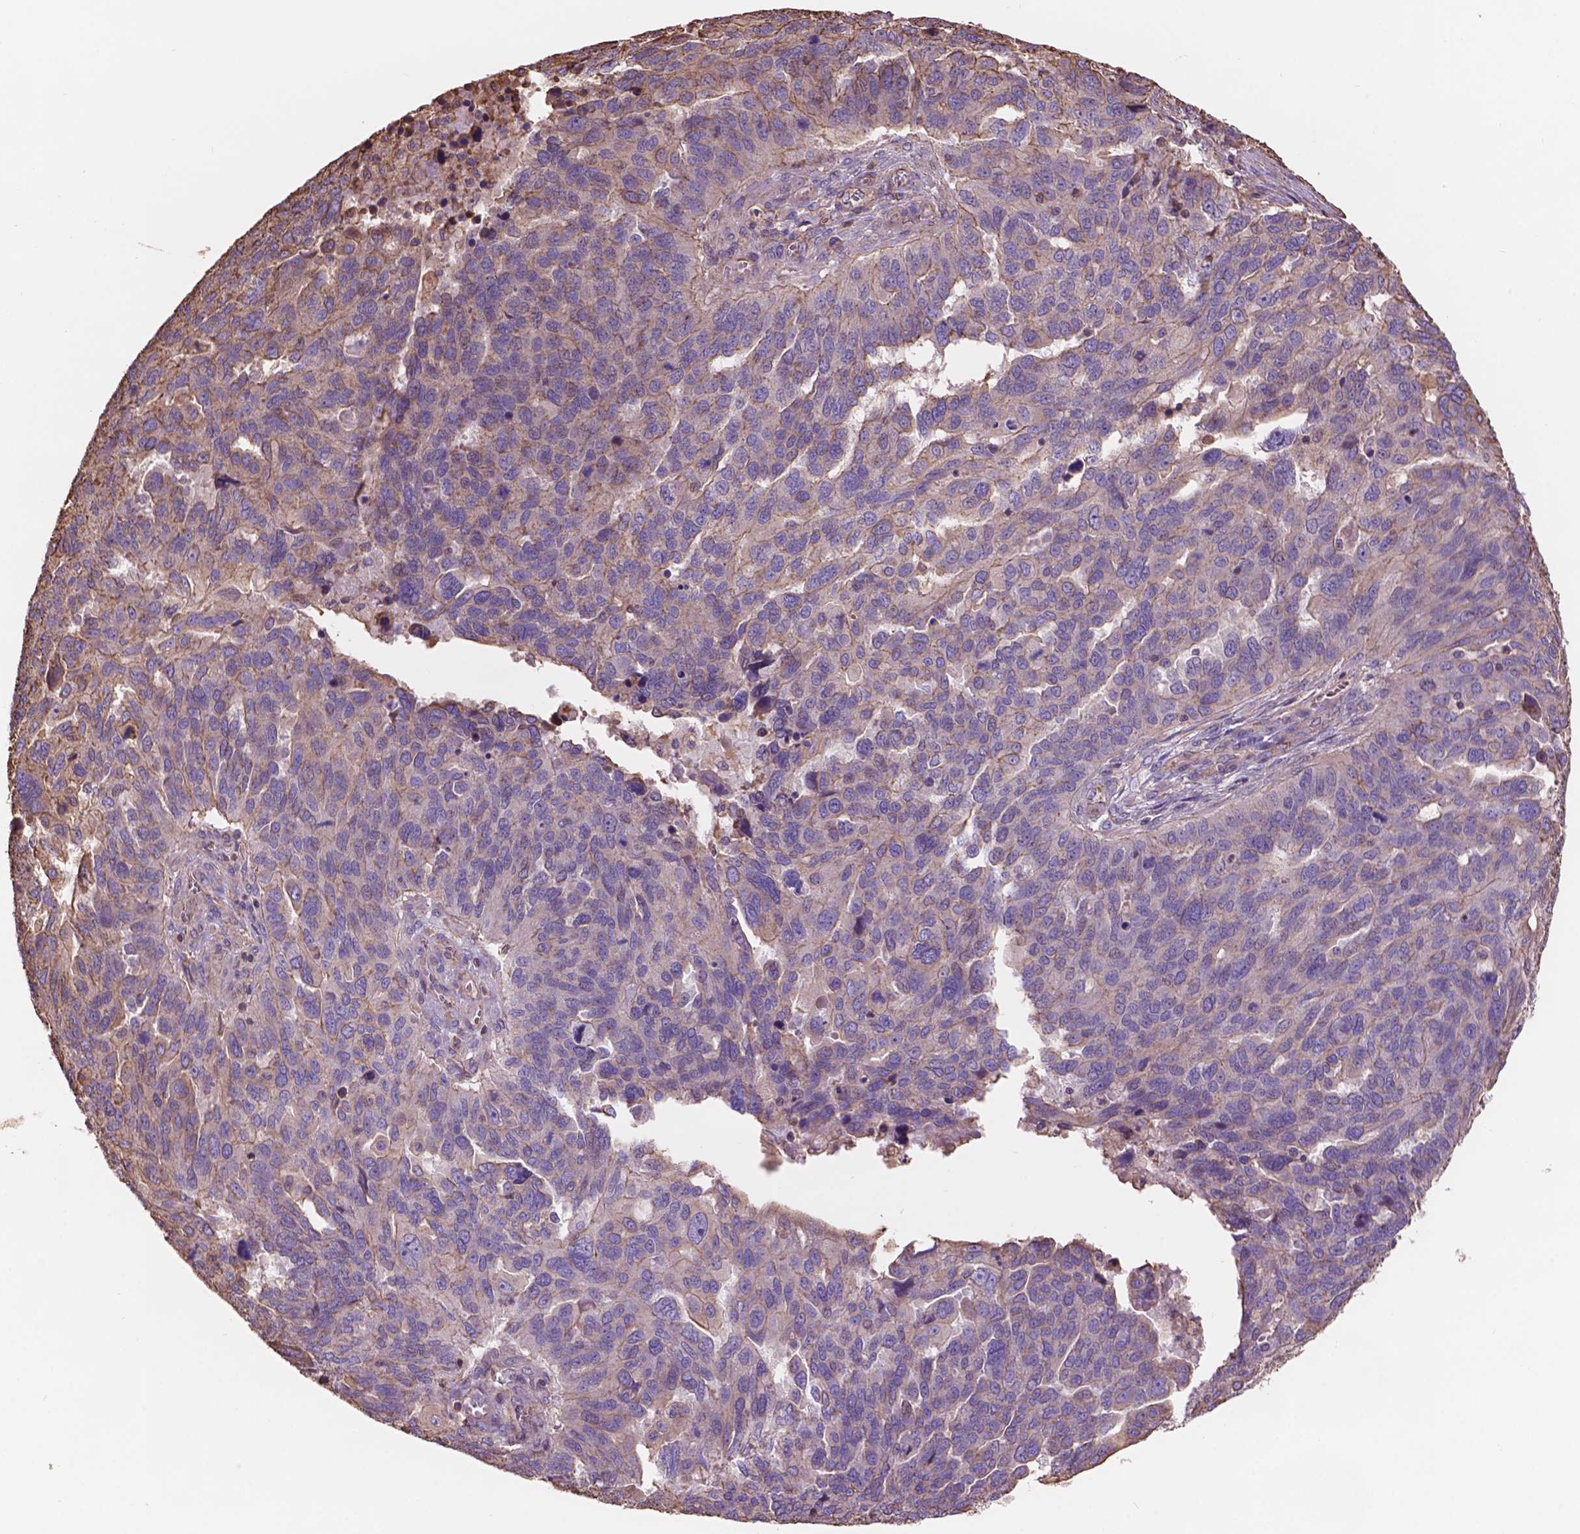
{"staining": {"intensity": "moderate", "quantity": ">75%", "location": "cytoplasmic/membranous"}, "tissue": "ovarian cancer", "cell_type": "Tumor cells", "image_type": "cancer", "snomed": [{"axis": "morphology", "description": "Carcinoma, endometroid"}, {"axis": "topography", "description": "Soft tissue"}, {"axis": "topography", "description": "Ovary"}], "caption": "Immunohistochemistry micrograph of ovarian cancer (endometroid carcinoma) stained for a protein (brown), which displays medium levels of moderate cytoplasmic/membranous expression in about >75% of tumor cells.", "gene": "NIPA2", "patient": {"sex": "female", "age": 52}}